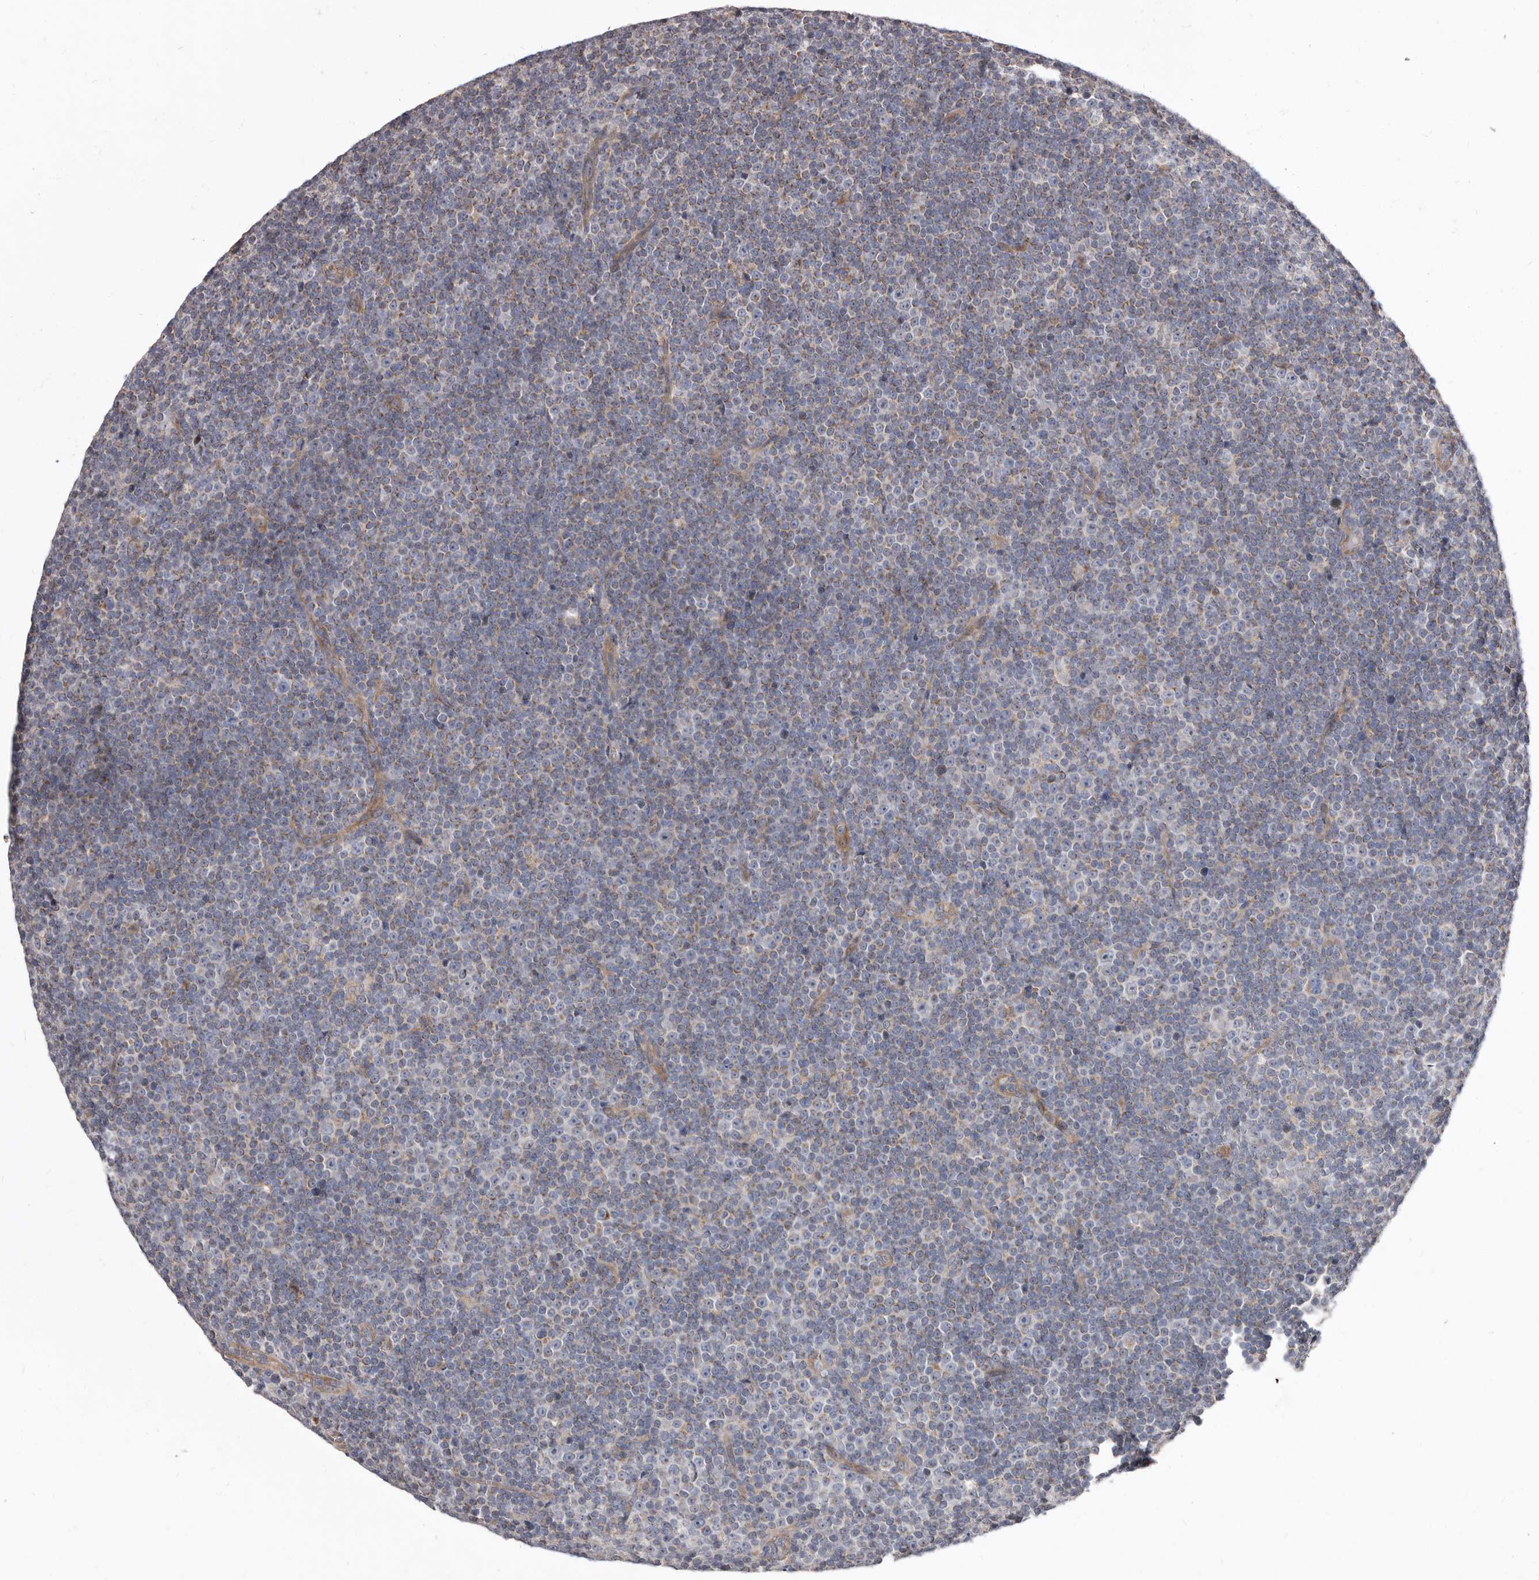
{"staining": {"intensity": "weak", "quantity": "25%-75%", "location": "cytoplasmic/membranous"}, "tissue": "lymphoma", "cell_type": "Tumor cells", "image_type": "cancer", "snomed": [{"axis": "morphology", "description": "Malignant lymphoma, non-Hodgkin's type, Low grade"}, {"axis": "topography", "description": "Lymph node"}], "caption": "This histopathology image shows immunohistochemistry (IHC) staining of human low-grade malignant lymphoma, non-Hodgkin's type, with low weak cytoplasmic/membranous staining in about 25%-75% of tumor cells.", "gene": "FMO2", "patient": {"sex": "female", "age": 67}}